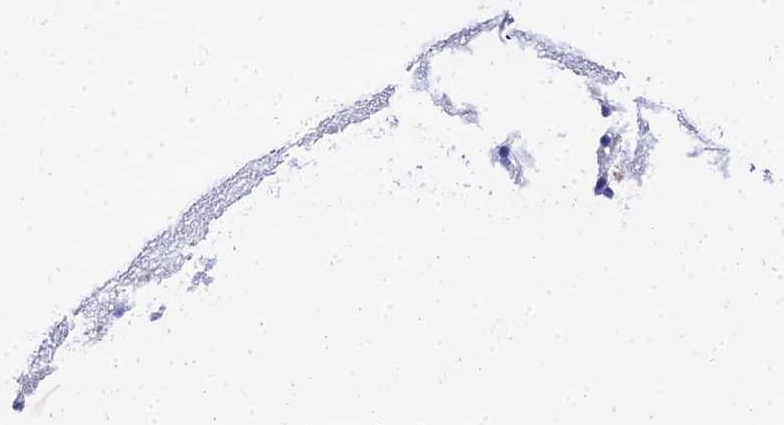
{"staining": {"intensity": "negative", "quantity": "none", "location": "none"}, "tissue": "cerebellum", "cell_type": "Cells in granular layer", "image_type": "normal", "snomed": [{"axis": "morphology", "description": "Normal tissue, NOS"}, {"axis": "topography", "description": "Cerebellum"}], "caption": "Cells in granular layer are negative for brown protein staining in unremarkable cerebellum. Nuclei are stained in blue.", "gene": "VWC2L", "patient": {"sex": "male", "age": 57}}